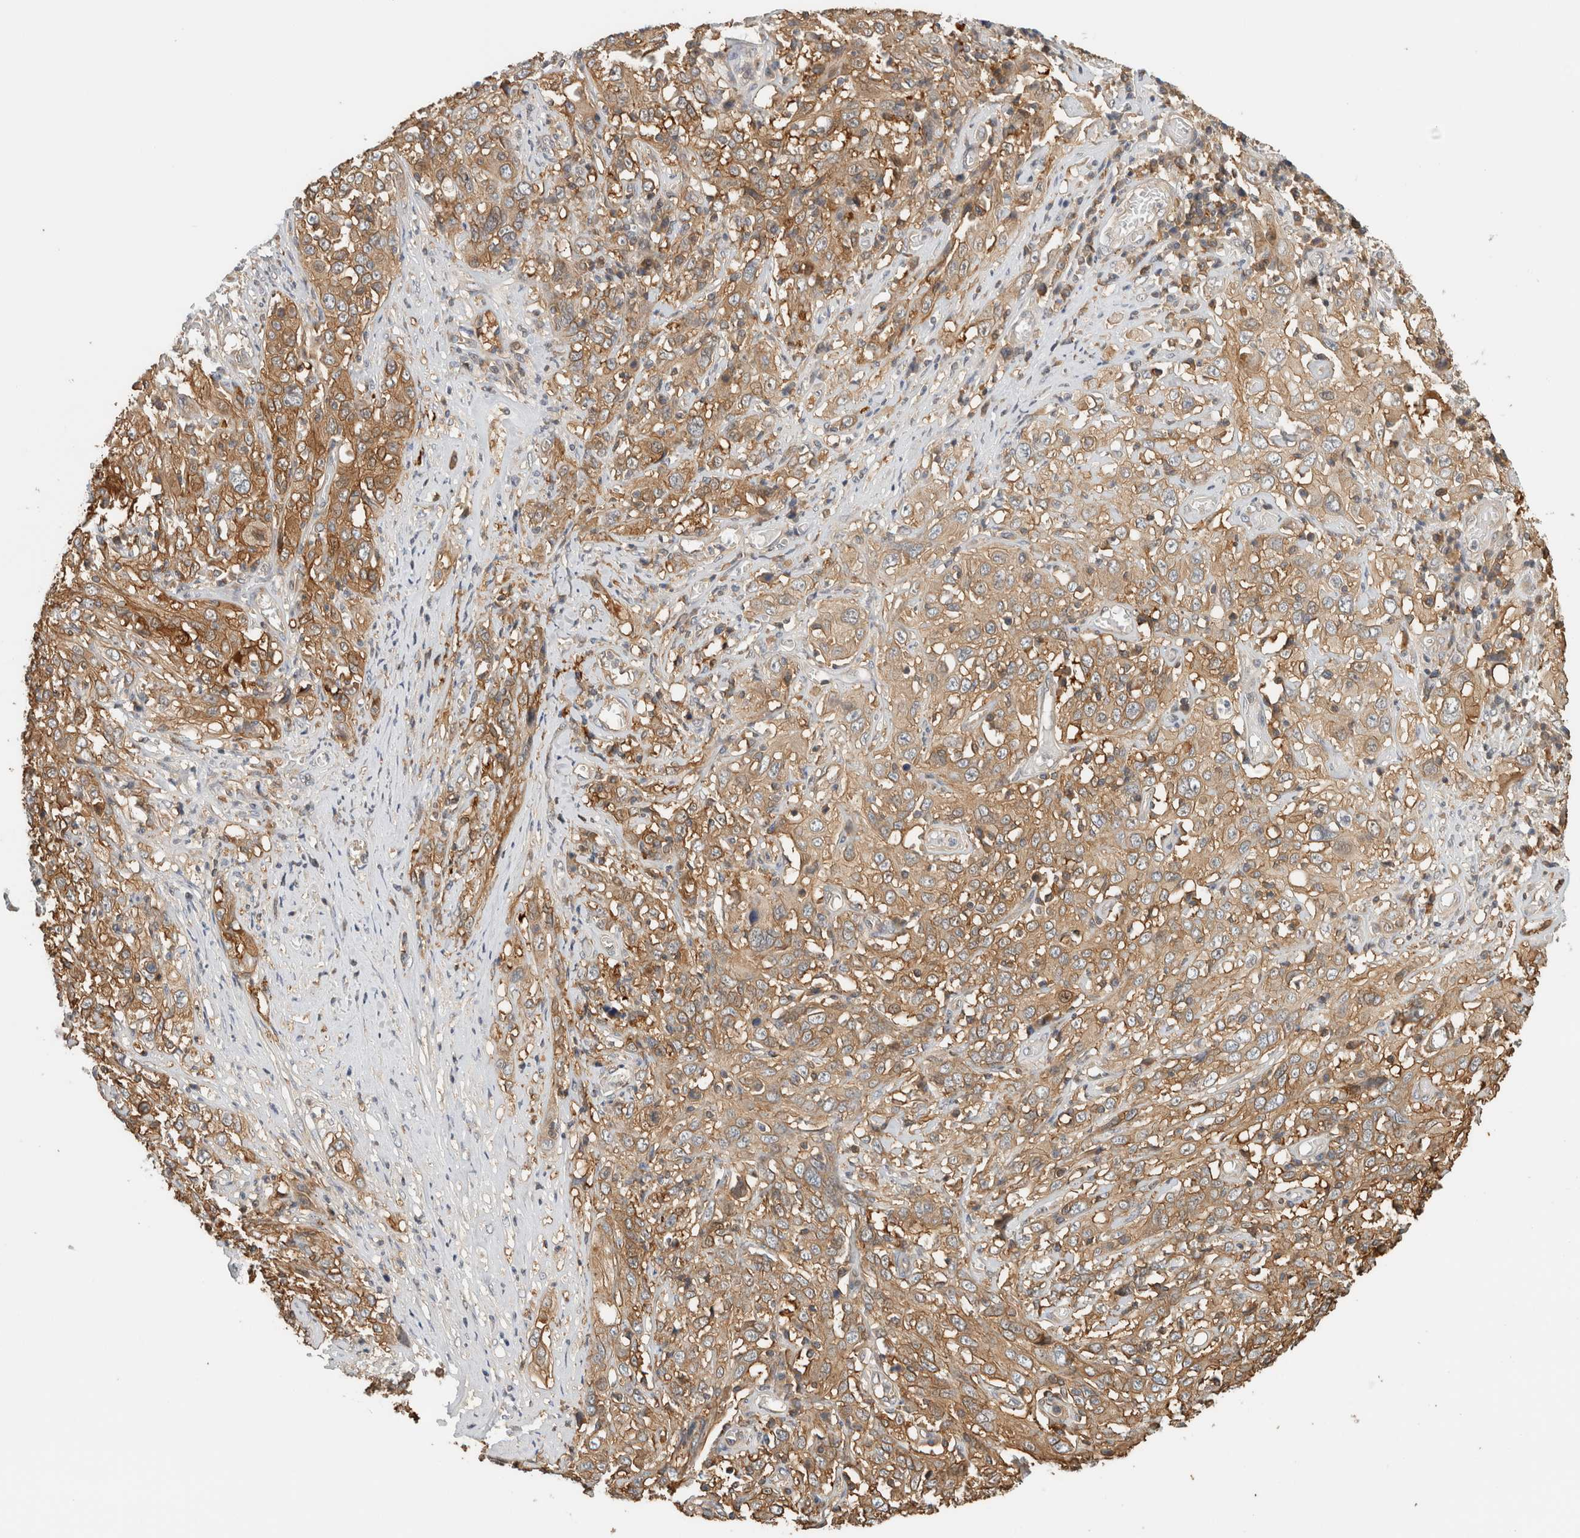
{"staining": {"intensity": "moderate", "quantity": ">75%", "location": "cytoplasmic/membranous"}, "tissue": "cervical cancer", "cell_type": "Tumor cells", "image_type": "cancer", "snomed": [{"axis": "morphology", "description": "Squamous cell carcinoma, NOS"}, {"axis": "topography", "description": "Cervix"}], "caption": "IHC image of human cervical squamous cell carcinoma stained for a protein (brown), which shows medium levels of moderate cytoplasmic/membranous positivity in about >75% of tumor cells.", "gene": "PFDN4", "patient": {"sex": "female", "age": 46}}